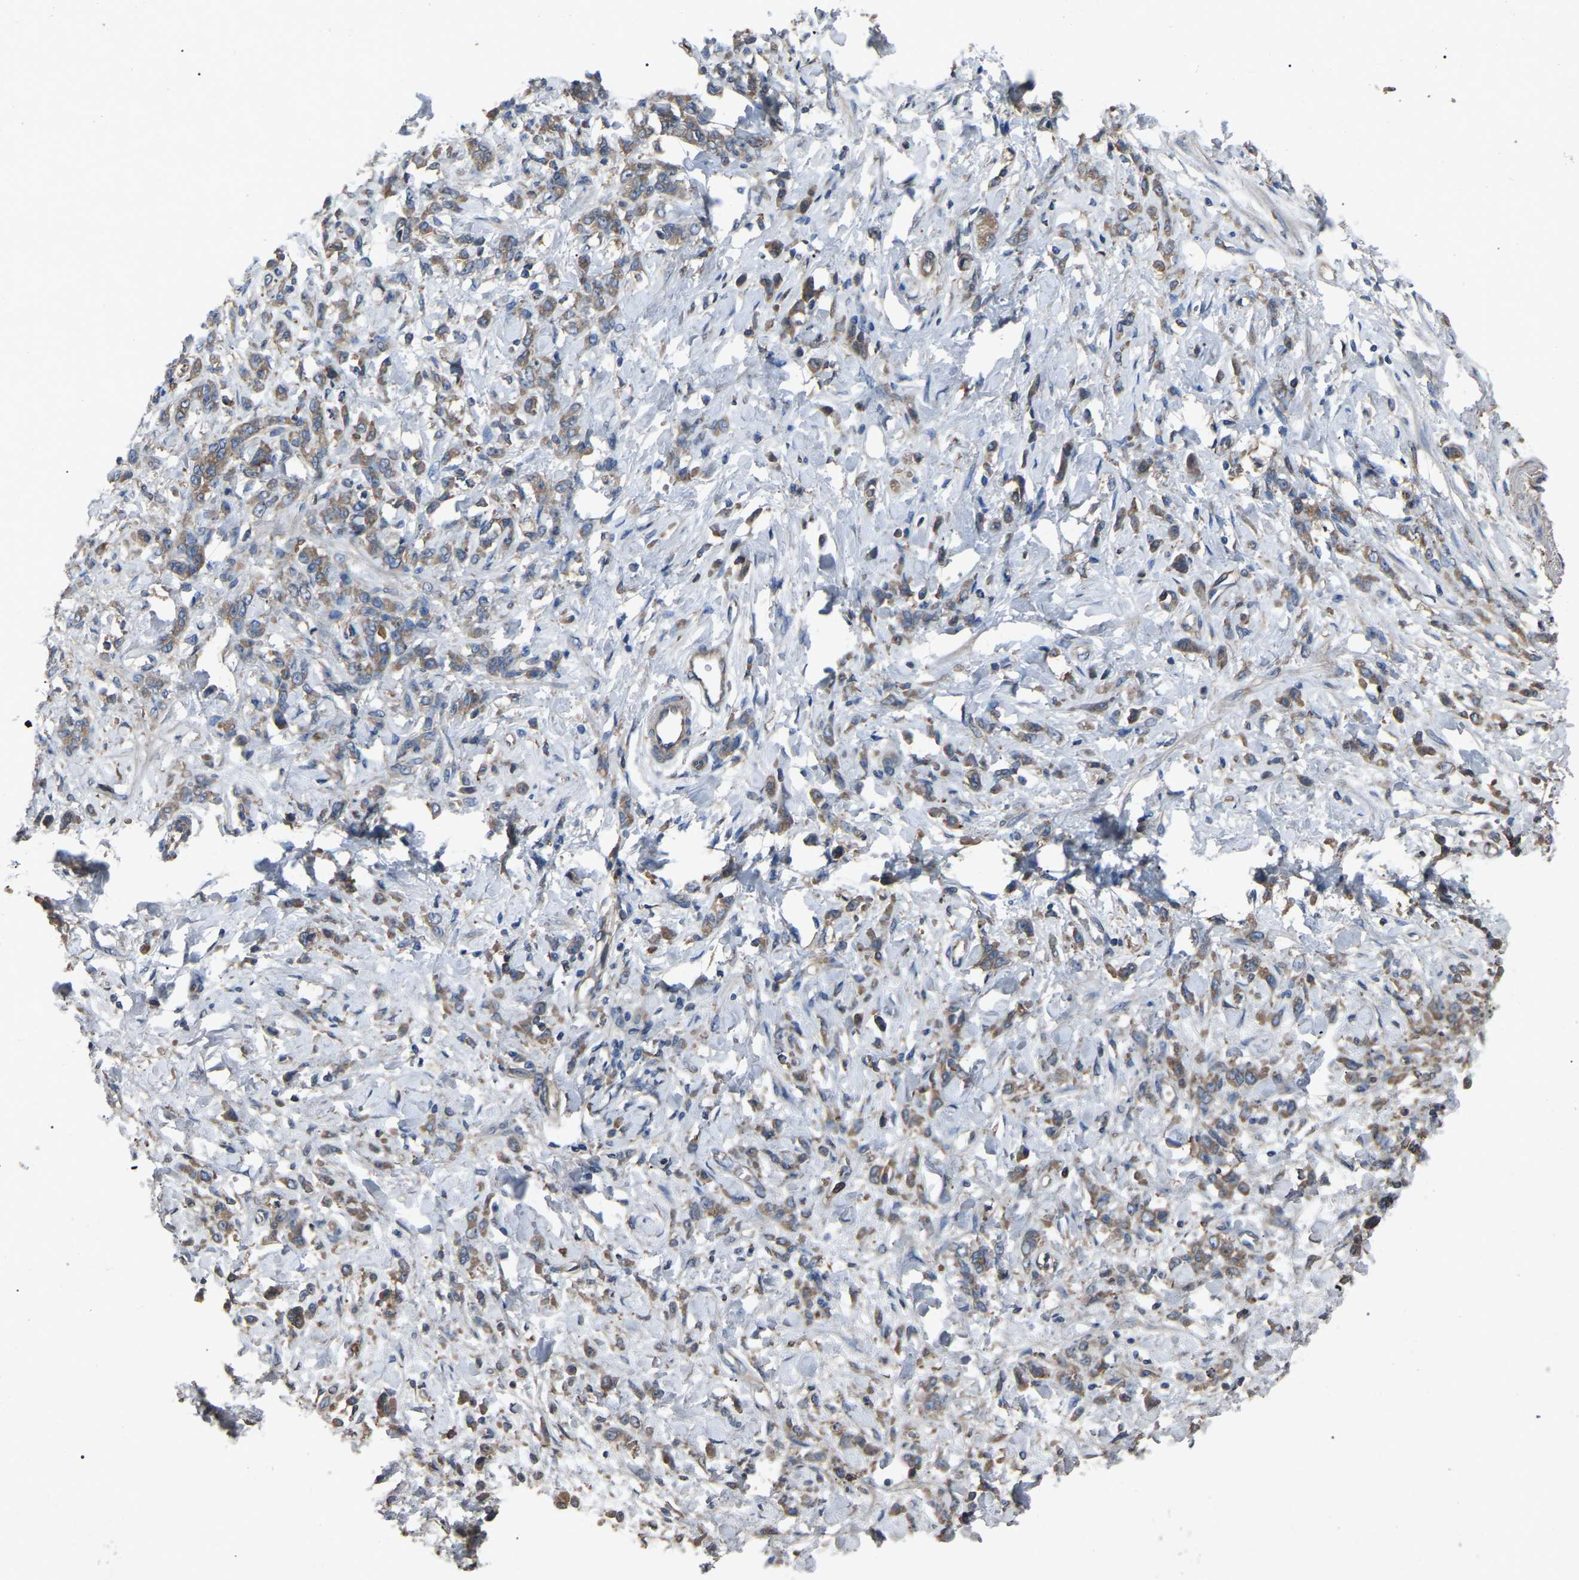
{"staining": {"intensity": "moderate", "quantity": ">75%", "location": "cytoplasmic/membranous"}, "tissue": "stomach cancer", "cell_type": "Tumor cells", "image_type": "cancer", "snomed": [{"axis": "morphology", "description": "Normal tissue, NOS"}, {"axis": "morphology", "description": "Adenocarcinoma, NOS"}, {"axis": "topography", "description": "Stomach"}], "caption": "This histopathology image exhibits IHC staining of stomach adenocarcinoma, with medium moderate cytoplasmic/membranous expression in about >75% of tumor cells.", "gene": "AIMP1", "patient": {"sex": "male", "age": 82}}